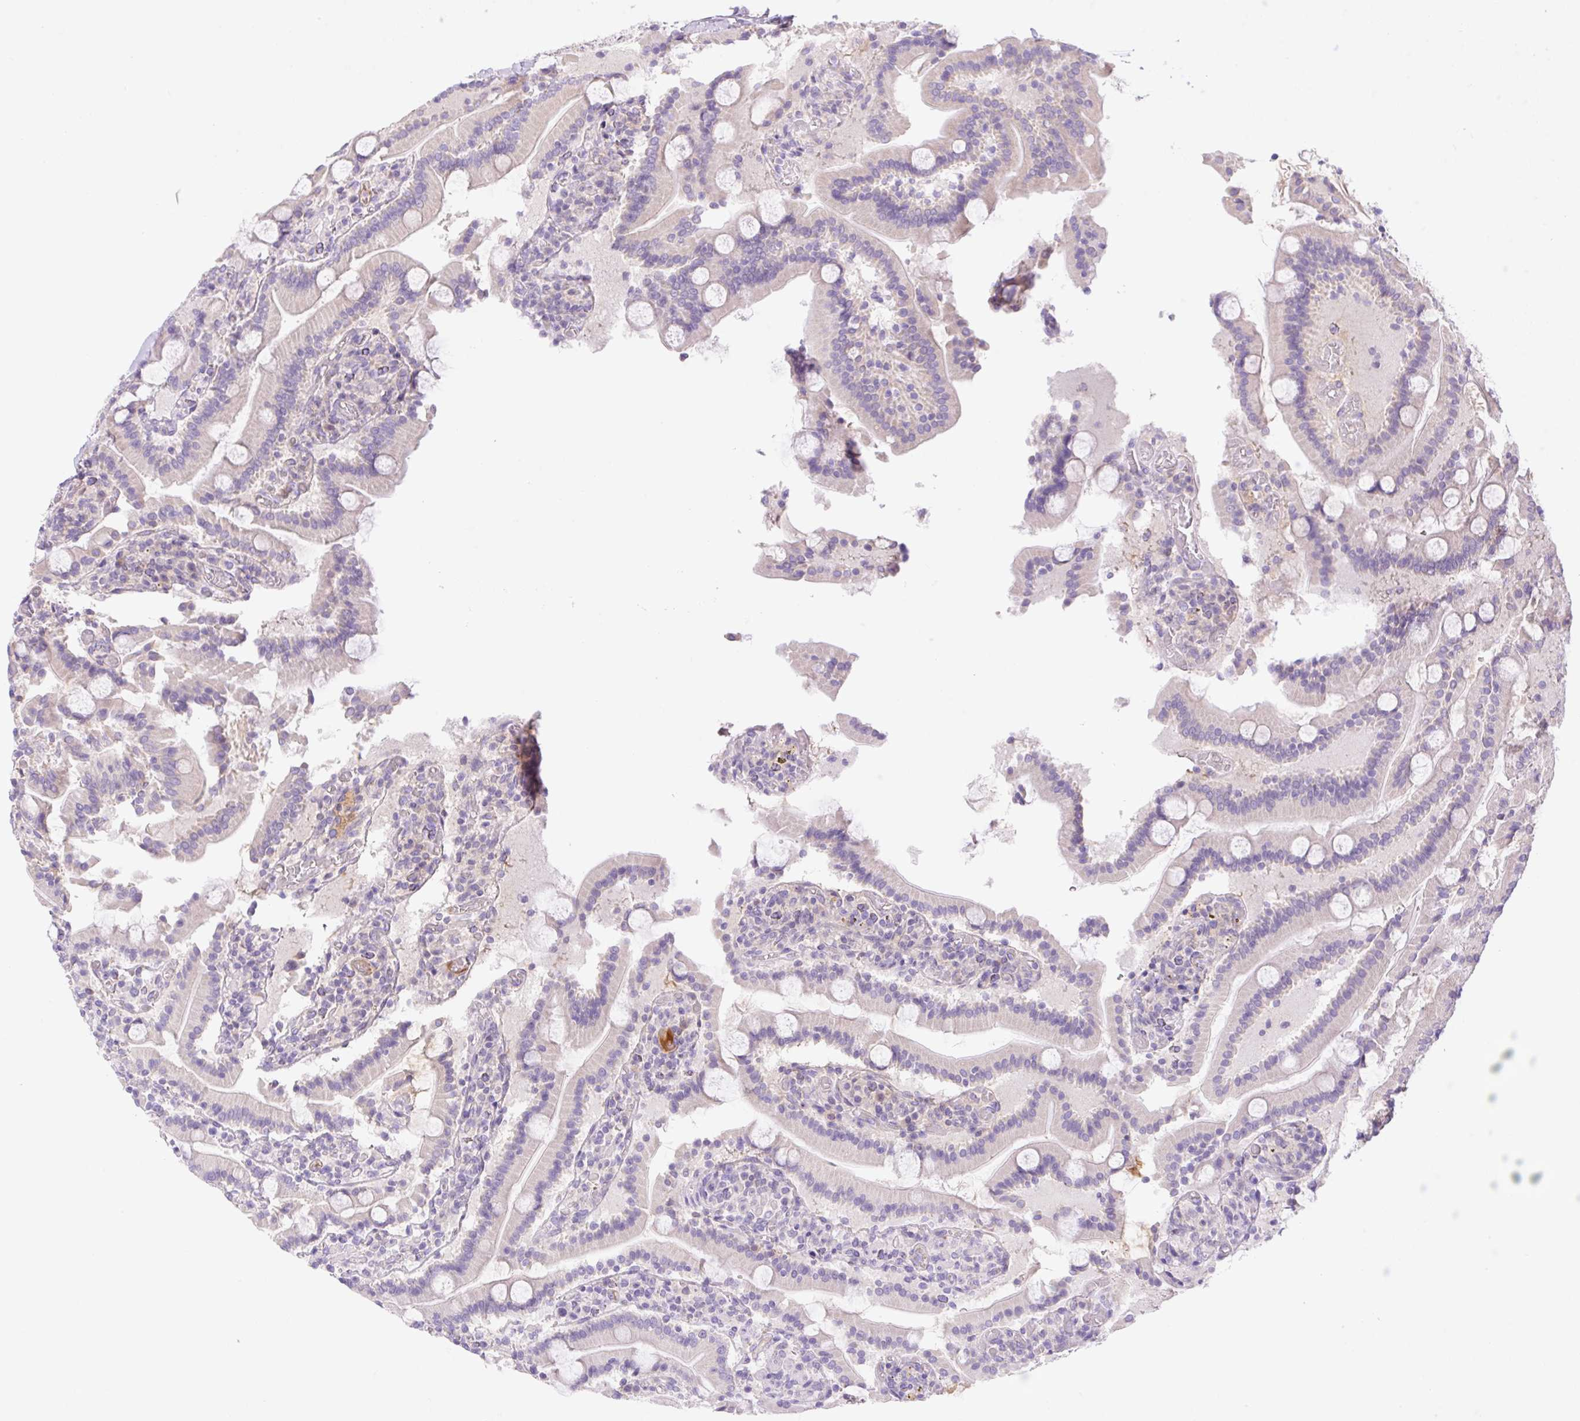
{"staining": {"intensity": "negative", "quantity": "none", "location": "none"}, "tissue": "duodenum", "cell_type": "Glandular cells", "image_type": "normal", "snomed": [{"axis": "morphology", "description": "Normal tissue, NOS"}, {"axis": "topography", "description": "Duodenum"}], "caption": "Immunohistochemistry (IHC) image of unremarkable duodenum stained for a protein (brown), which exhibits no expression in glandular cells.", "gene": "DENND5A", "patient": {"sex": "male", "age": 55}}